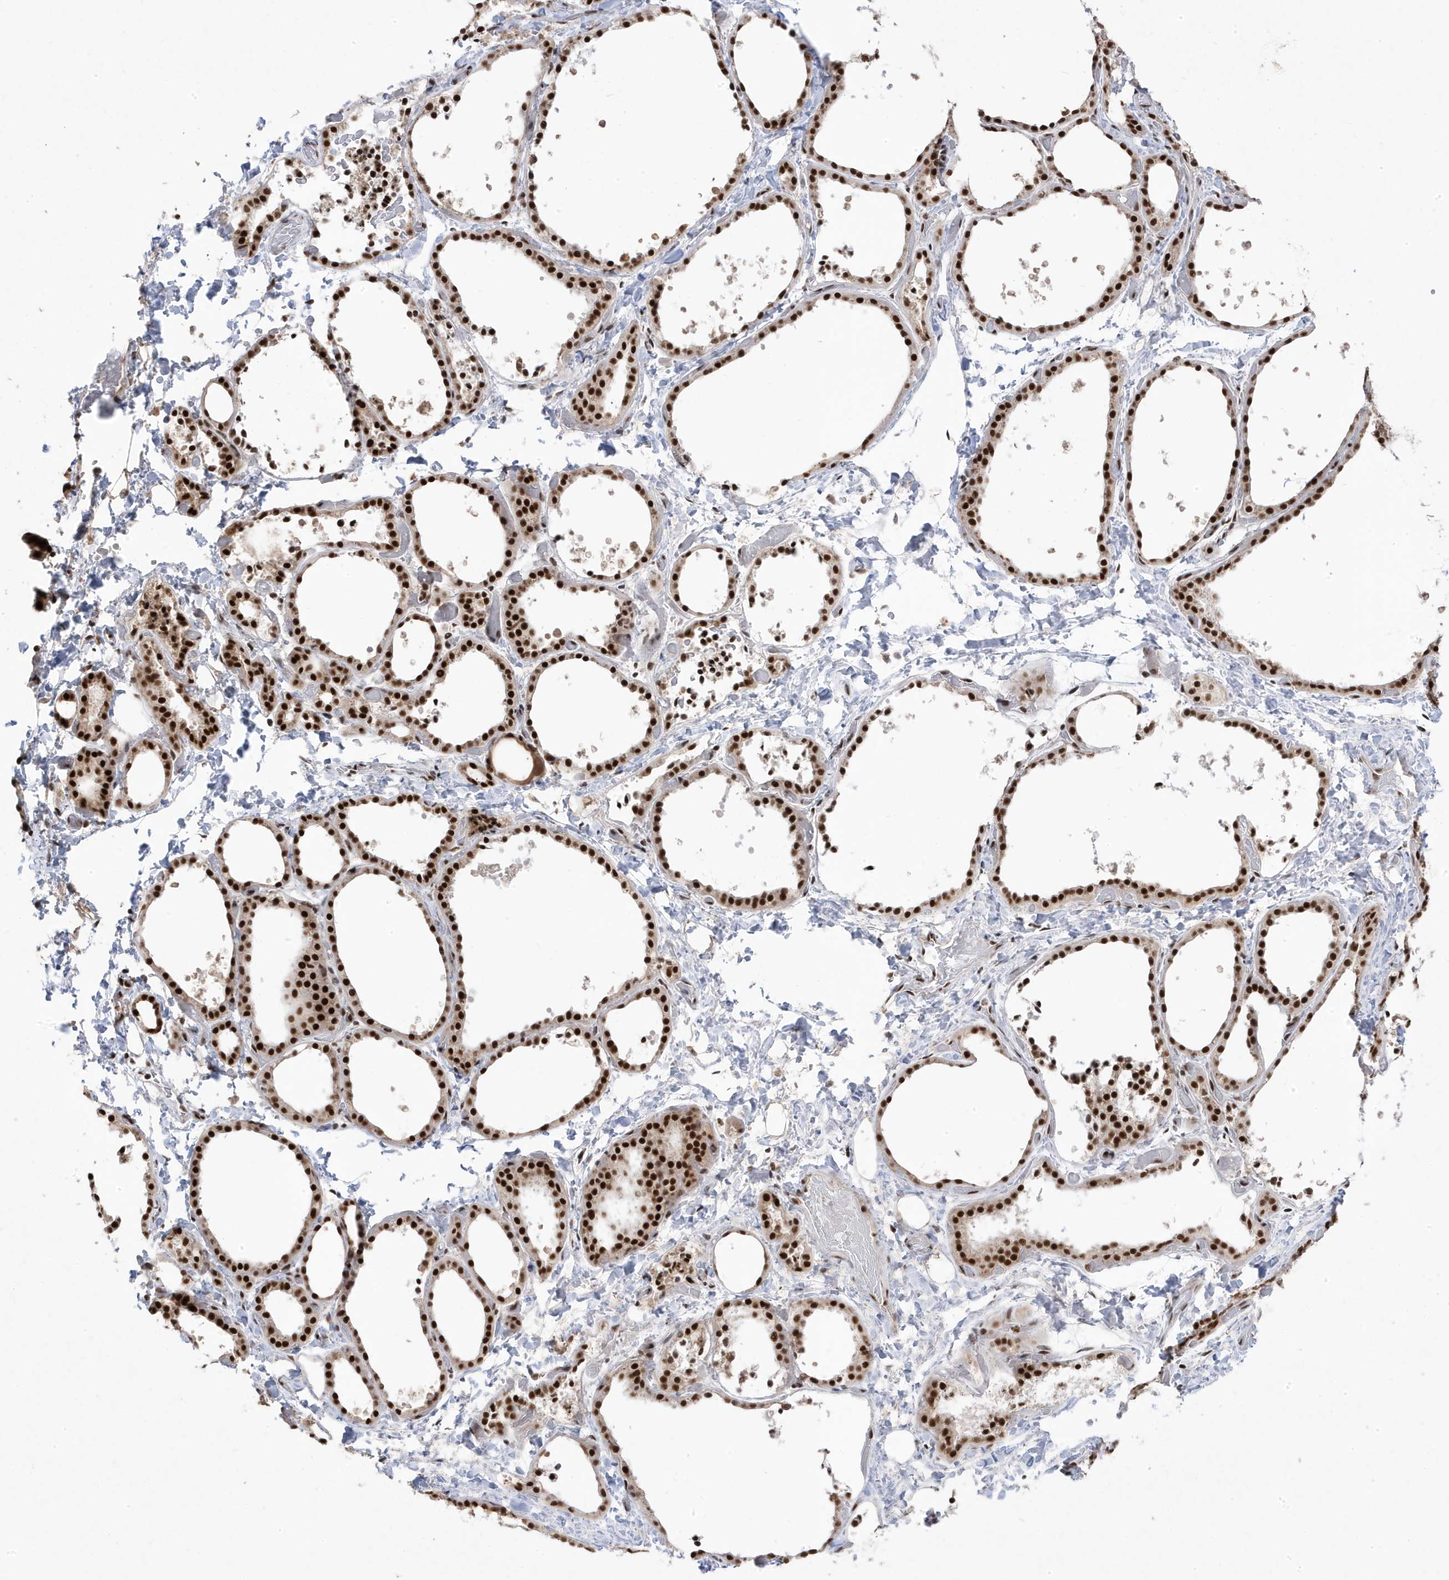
{"staining": {"intensity": "strong", "quantity": ">75%", "location": "nuclear"}, "tissue": "thyroid gland", "cell_type": "Glandular cells", "image_type": "normal", "snomed": [{"axis": "morphology", "description": "Normal tissue, NOS"}, {"axis": "topography", "description": "Thyroid gland"}], "caption": "Human thyroid gland stained with a brown dye exhibits strong nuclear positive staining in about >75% of glandular cells.", "gene": "MTREX", "patient": {"sex": "female", "age": 44}}